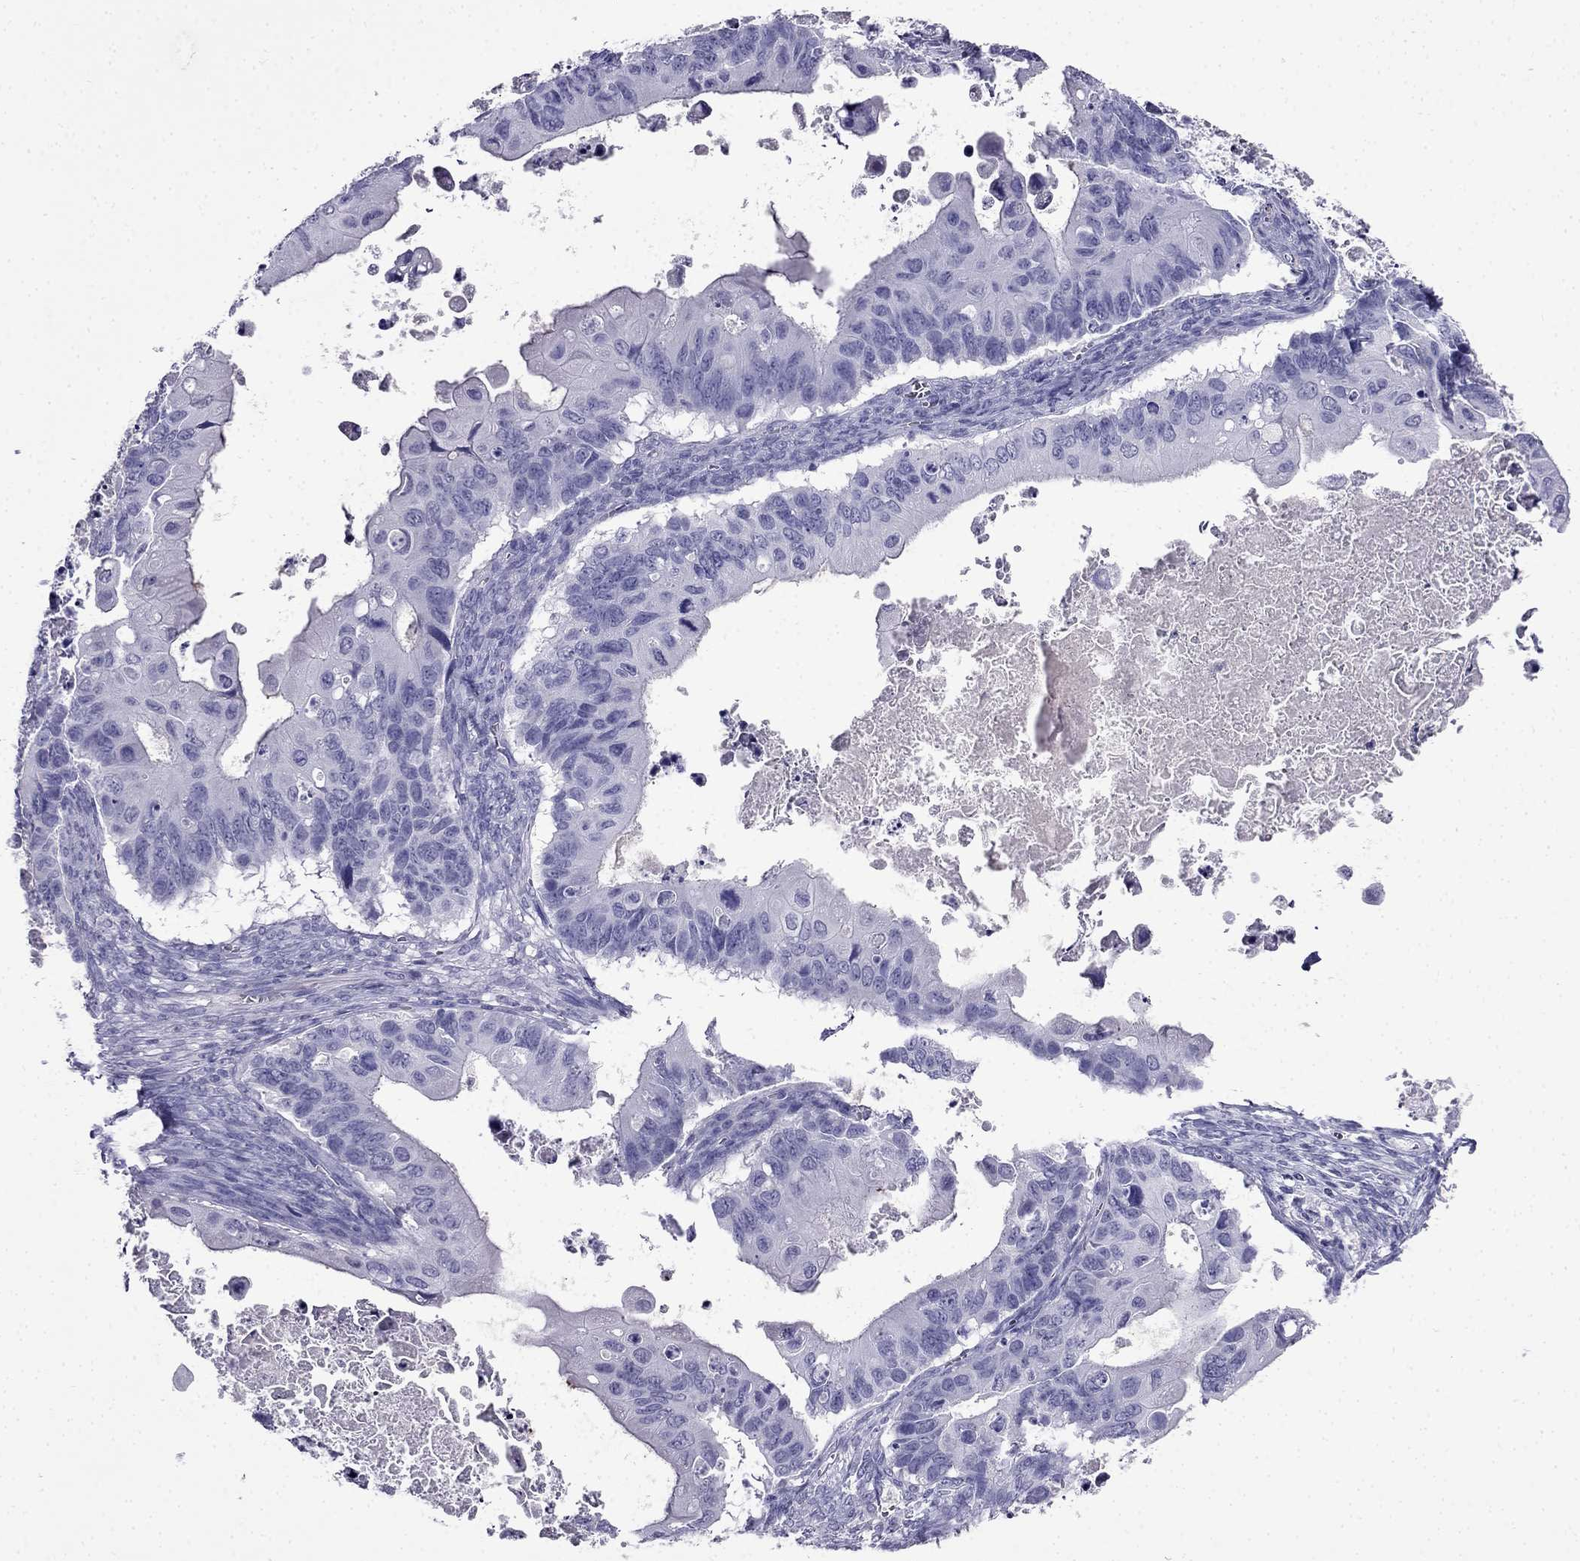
{"staining": {"intensity": "negative", "quantity": "none", "location": "none"}, "tissue": "ovarian cancer", "cell_type": "Tumor cells", "image_type": "cancer", "snomed": [{"axis": "morphology", "description": "Cystadenocarcinoma, mucinous, NOS"}, {"axis": "topography", "description": "Ovary"}], "caption": "The immunohistochemistry (IHC) micrograph has no significant positivity in tumor cells of ovarian mucinous cystadenocarcinoma tissue.", "gene": "CDHR4", "patient": {"sex": "female", "age": 64}}